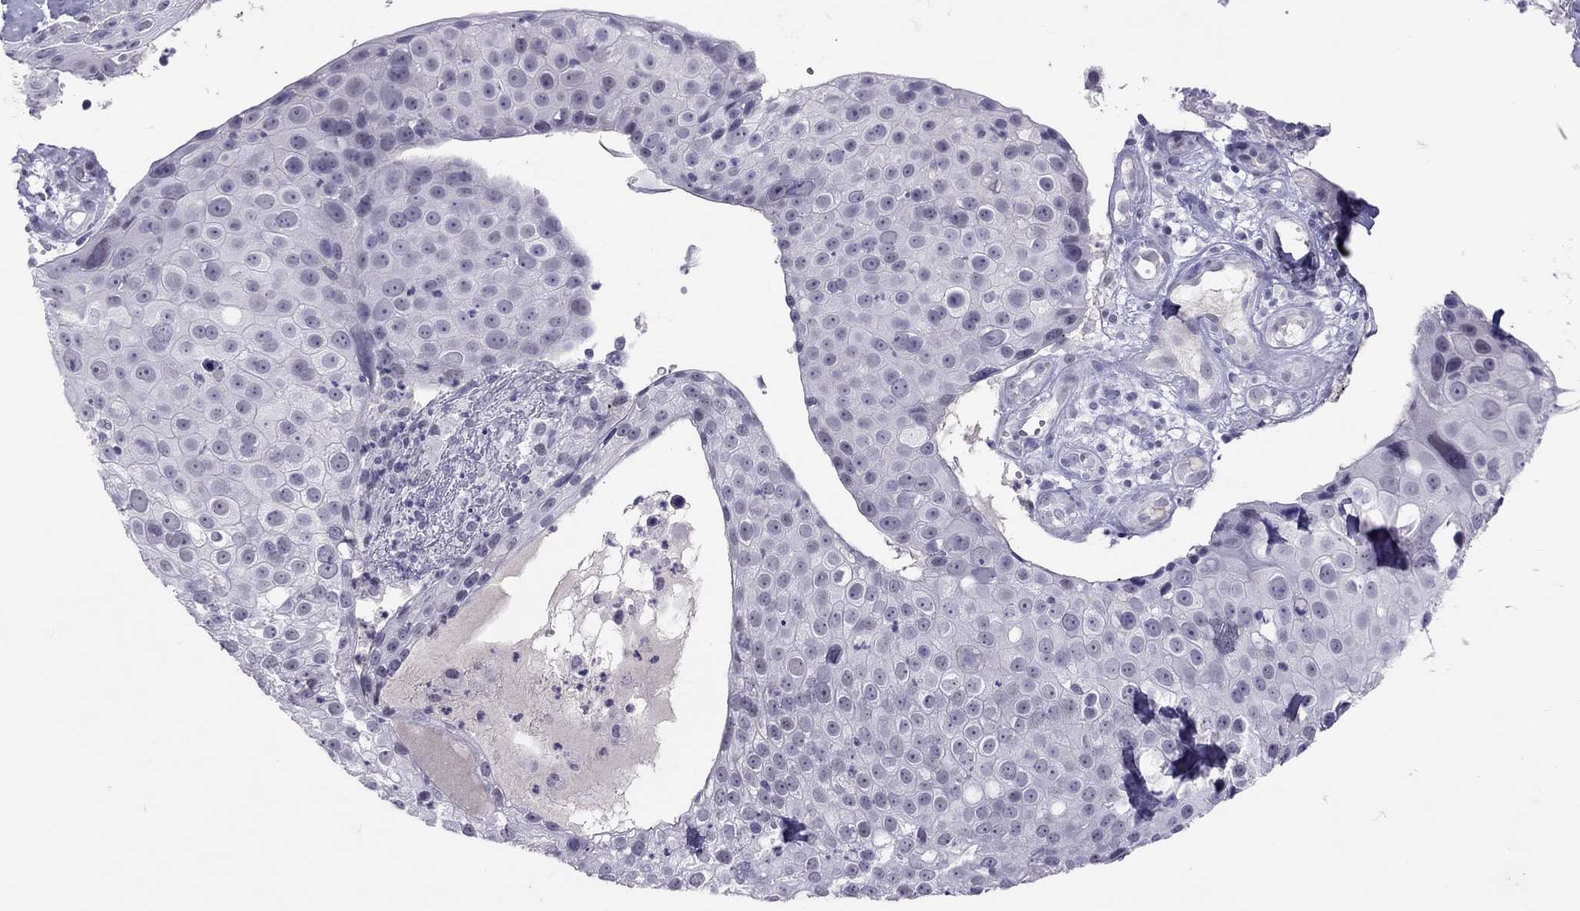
{"staining": {"intensity": "negative", "quantity": "none", "location": "none"}, "tissue": "skin cancer", "cell_type": "Tumor cells", "image_type": "cancer", "snomed": [{"axis": "morphology", "description": "Squamous cell carcinoma, NOS"}, {"axis": "topography", "description": "Skin"}], "caption": "IHC of squamous cell carcinoma (skin) demonstrates no staining in tumor cells.", "gene": "JHY", "patient": {"sex": "male", "age": 71}}